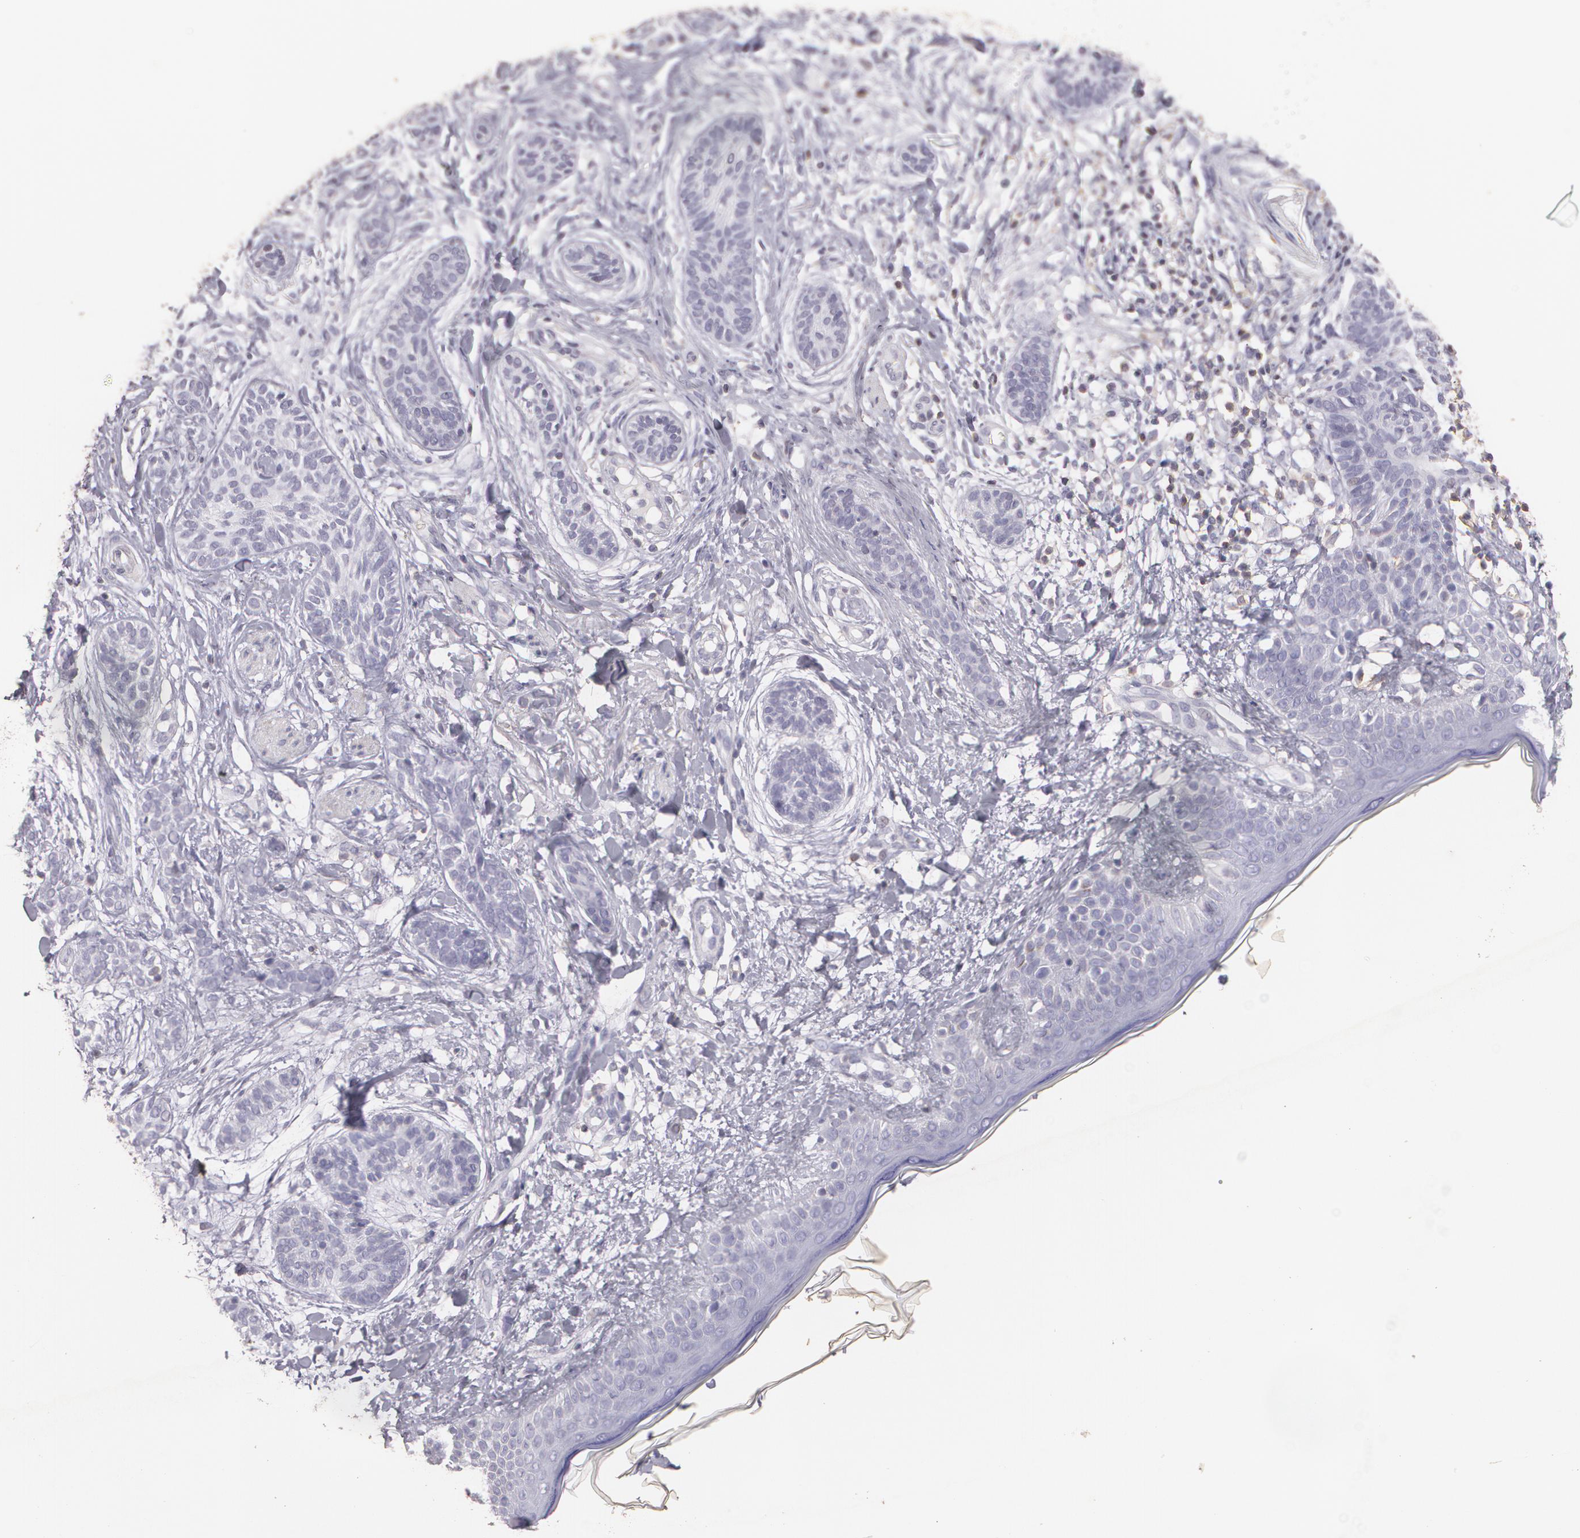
{"staining": {"intensity": "negative", "quantity": "none", "location": "none"}, "tissue": "skin cancer", "cell_type": "Tumor cells", "image_type": "cancer", "snomed": [{"axis": "morphology", "description": "Normal tissue, NOS"}, {"axis": "morphology", "description": "Basal cell carcinoma"}, {"axis": "topography", "description": "Skin"}], "caption": "An IHC photomicrograph of basal cell carcinoma (skin) is shown. There is no staining in tumor cells of basal cell carcinoma (skin).", "gene": "TGFBR1", "patient": {"sex": "male", "age": 63}}